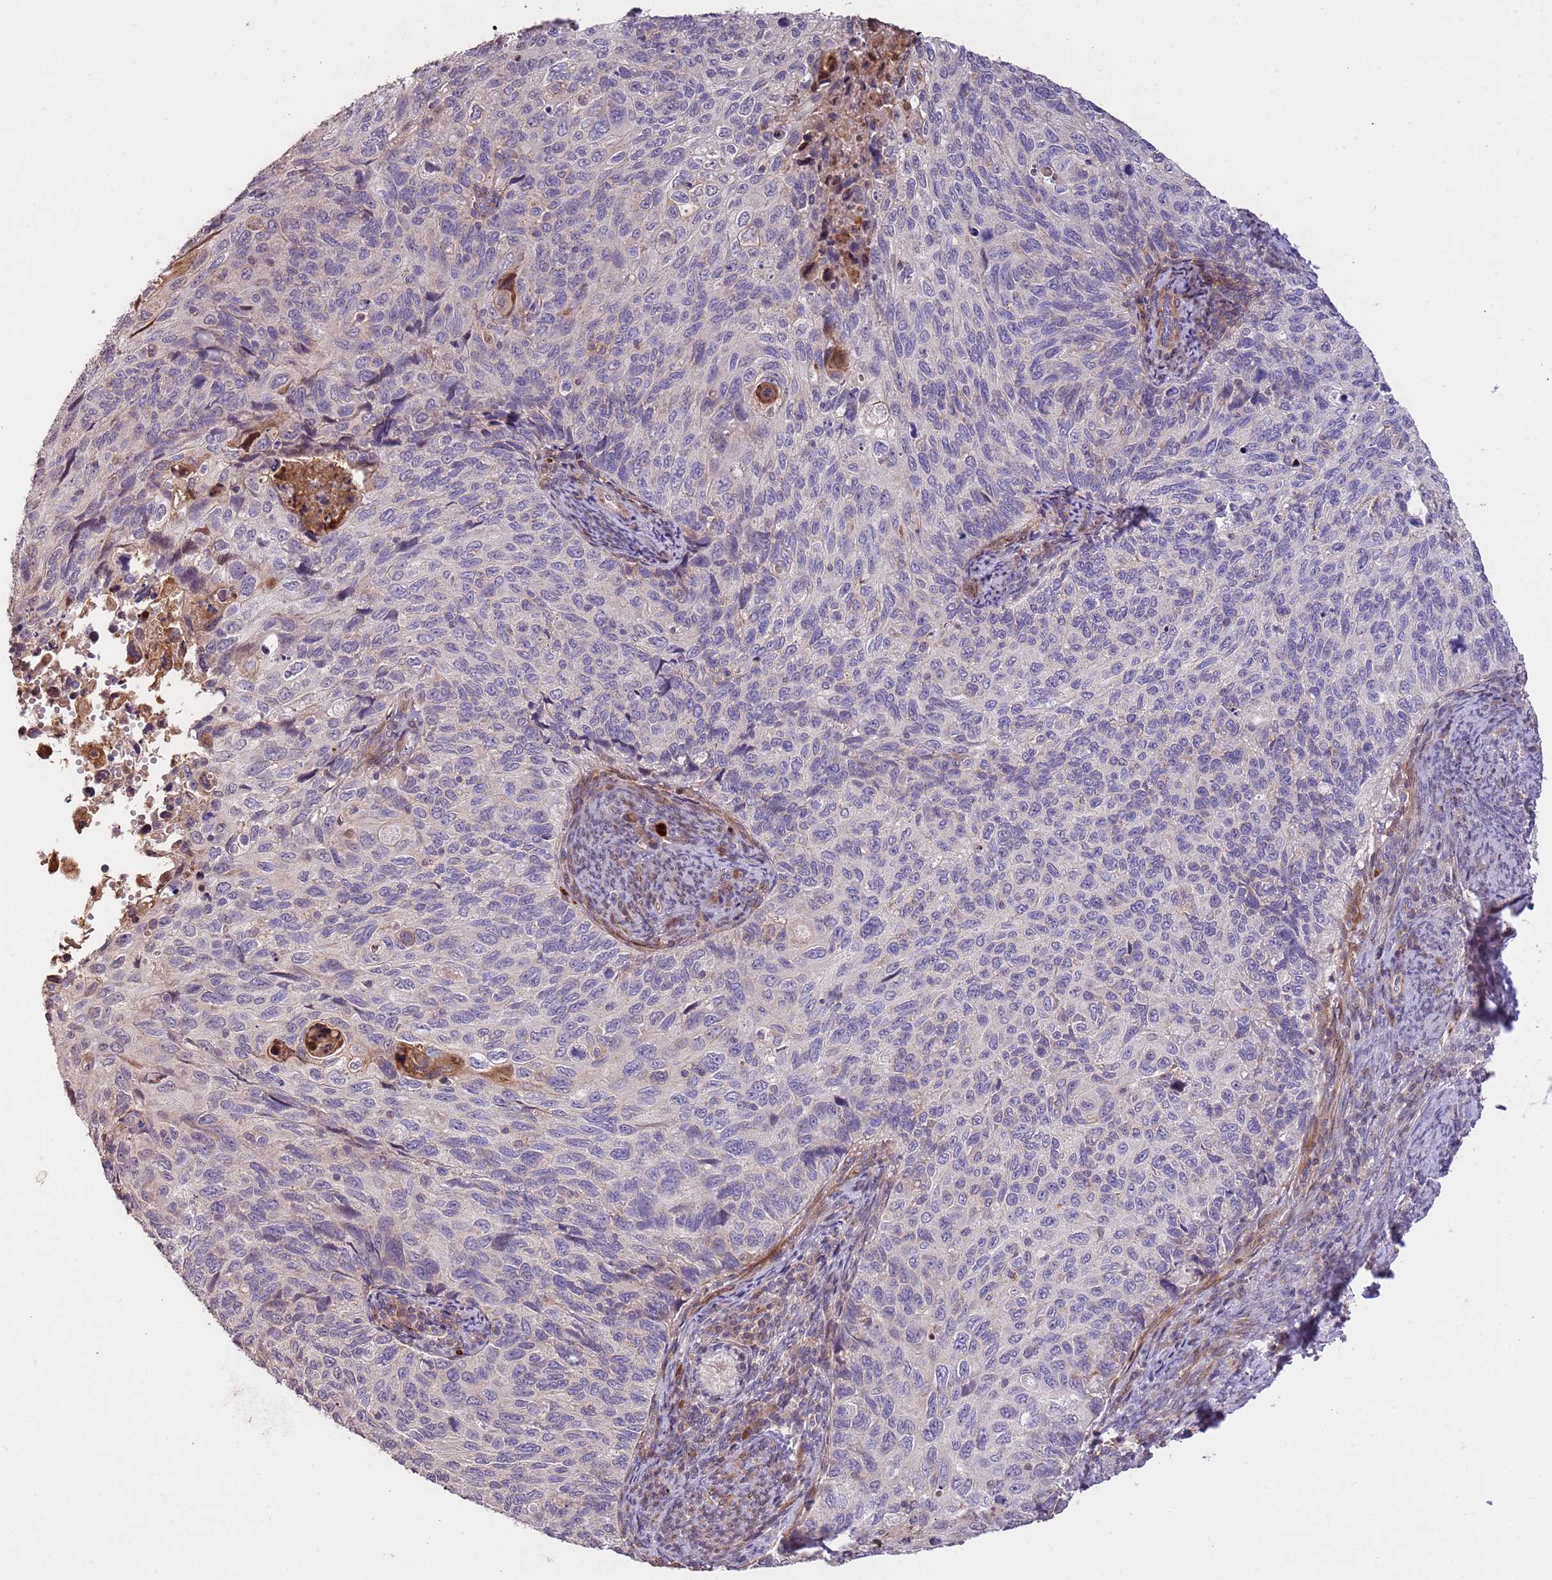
{"staining": {"intensity": "negative", "quantity": "none", "location": "none"}, "tissue": "cervical cancer", "cell_type": "Tumor cells", "image_type": "cancer", "snomed": [{"axis": "morphology", "description": "Squamous cell carcinoma, NOS"}, {"axis": "topography", "description": "Cervix"}], "caption": "An immunohistochemistry (IHC) histopathology image of cervical cancer (squamous cell carcinoma) is shown. There is no staining in tumor cells of cervical cancer (squamous cell carcinoma).", "gene": "SLC16A4", "patient": {"sex": "female", "age": 70}}